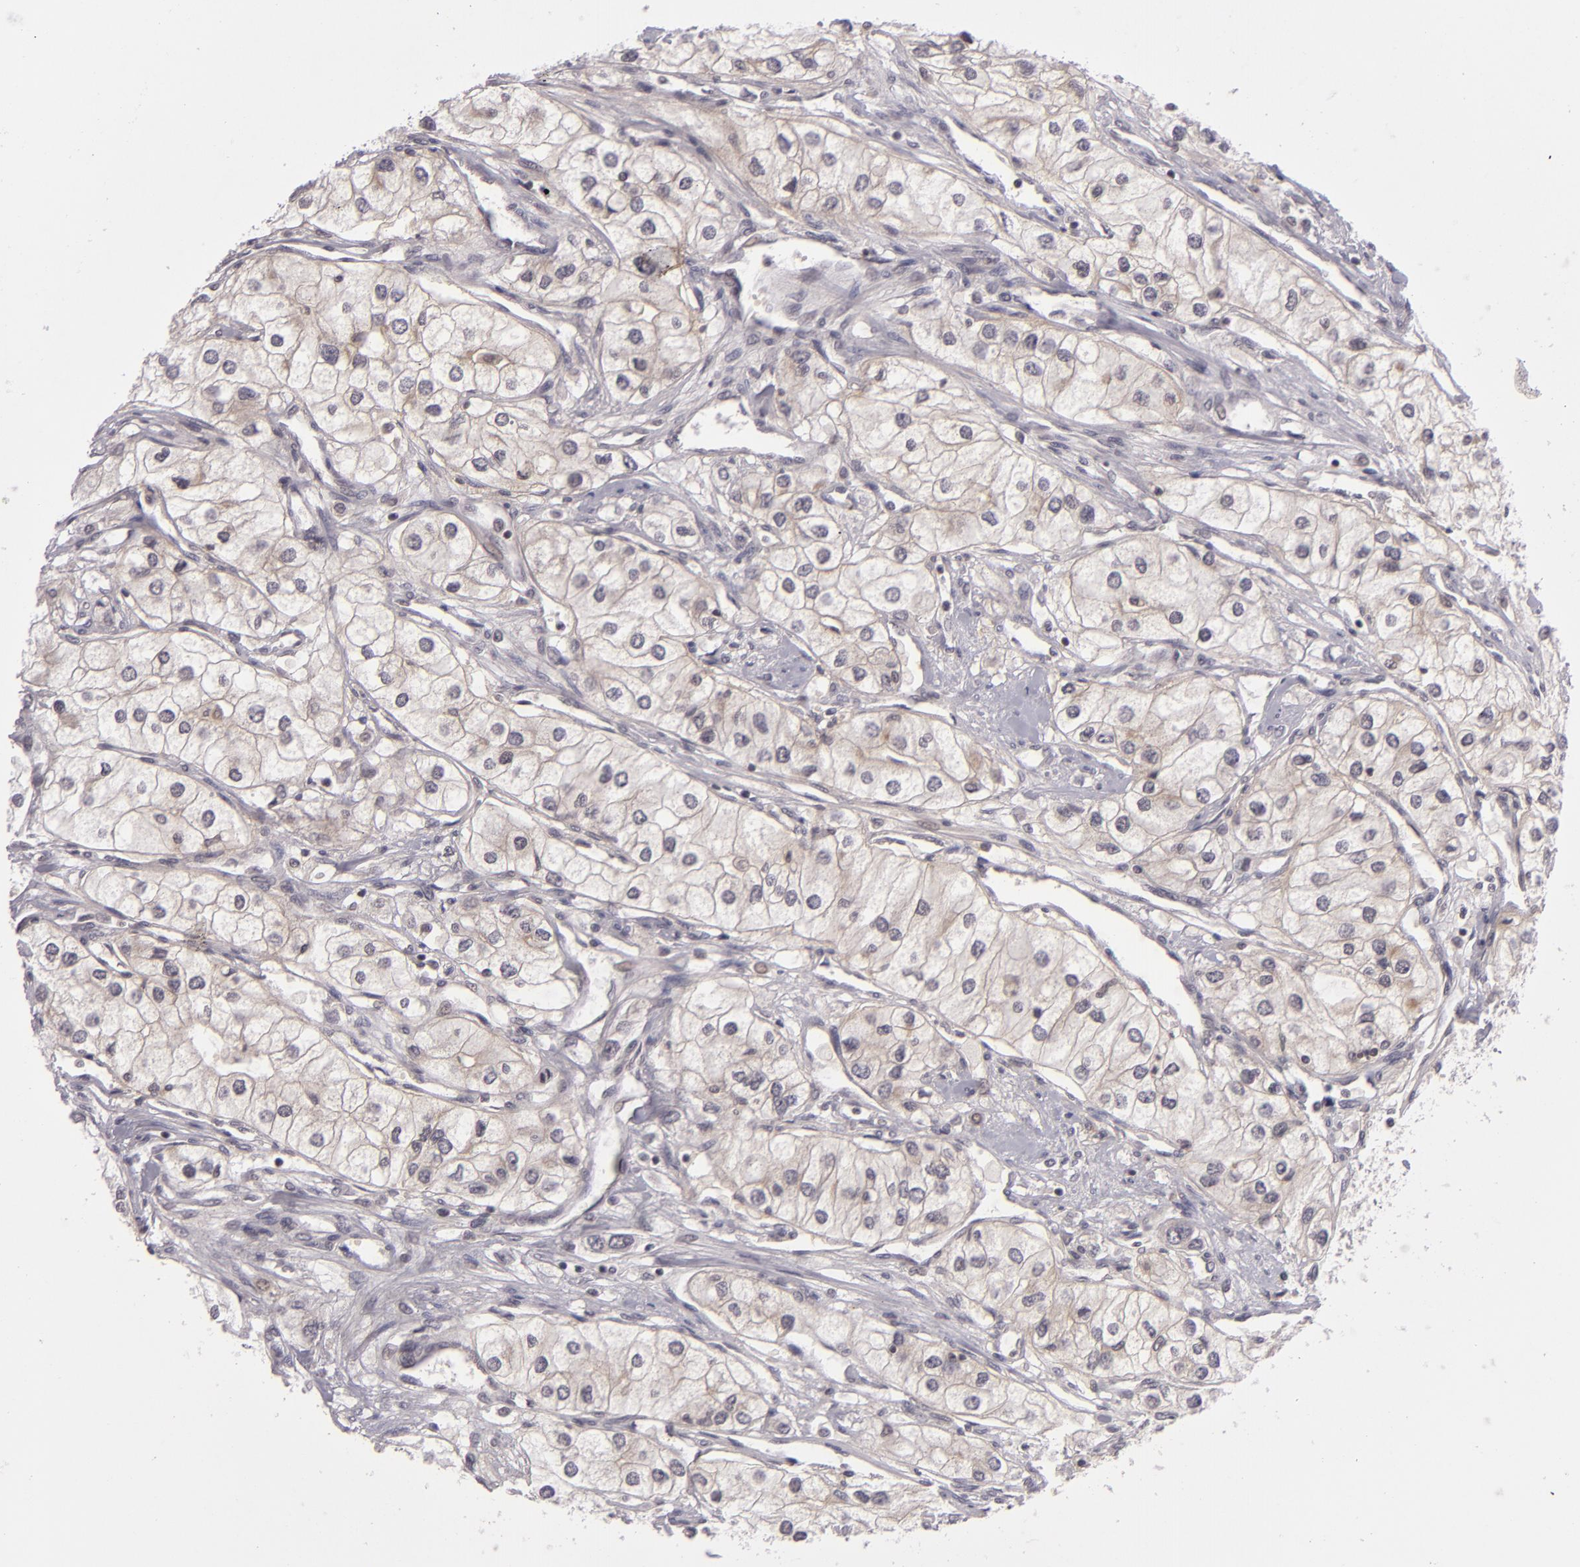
{"staining": {"intensity": "negative", "quantity": "none", "location": "none"}, "tissue": "renal cancer", "cell_type": "Tumor cells", "image_type": "cancer", "snomed": [{"axis": "morphology", "description": "Adenocarcinoma, NOS"}, {"axis": "topography", "description": "Kidney"}], "caption": "Renal cancer (adenocarcinoma) was stained to show a protein in brown. There is no significant expression in tumor cells.", "gene": "CASP8", "patient": {"sex": "male", "age": 57}}